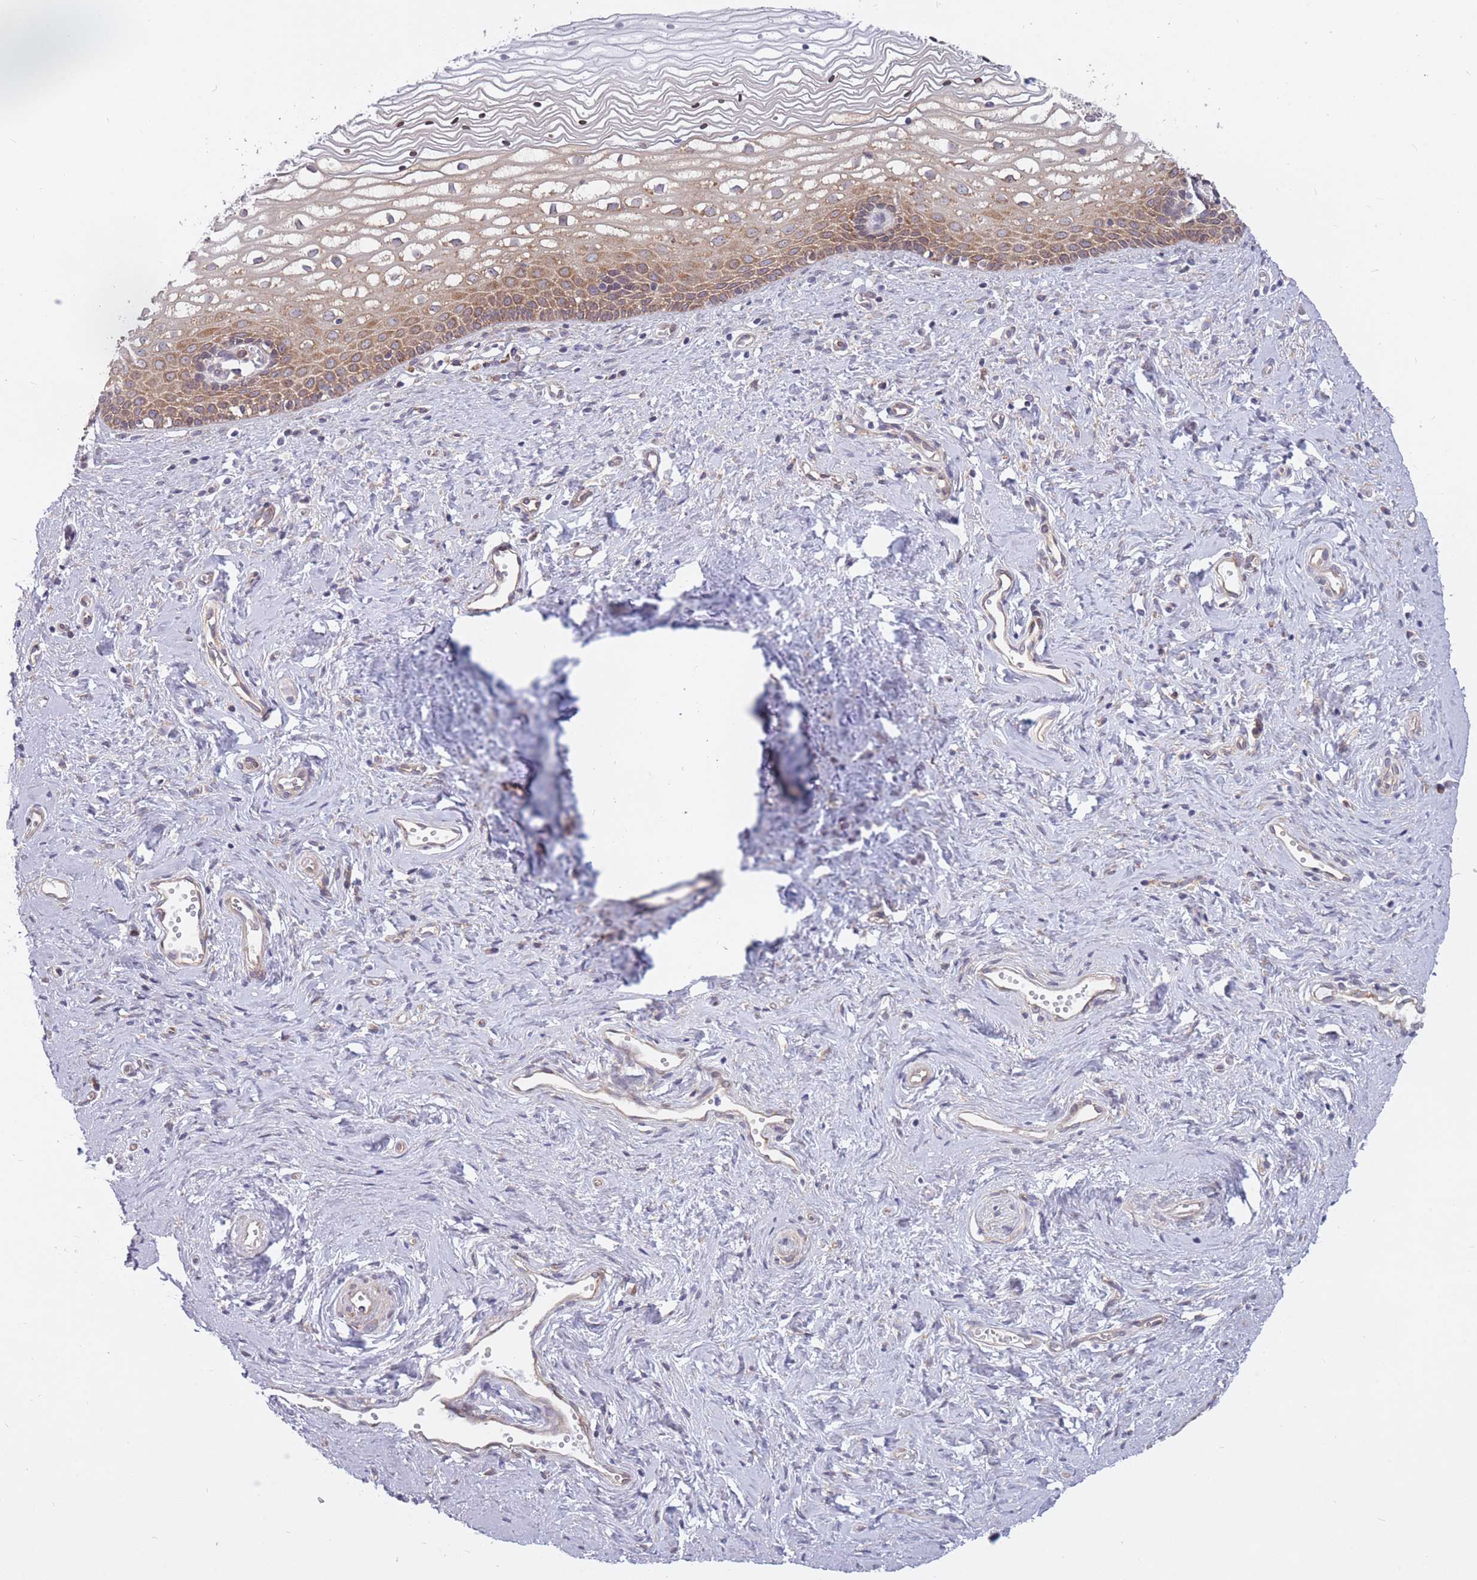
{"staining": {"intensity": "moderate", "quantity": ">75%", "location": "cytoplasmic/membranous"}, "tissue": "vagina", "cell_type": "Squamous epithelial cells", "image_type": "normal", "snomed": [{"axis": "morphology", "description": "Normal tissue, NOS"}, {"axis": "topography", "description": "Vagina"}], "caption": "Immunohistochemistry image of unremarkable vagina stained for a protein (brown), which demonstrates medium levels of moderate cytoplasmic/membranous positivity in about >75% of squamous epithelial cells.", "gene": "CCDC124", "patient": {"sex": "female", "age": 59}}